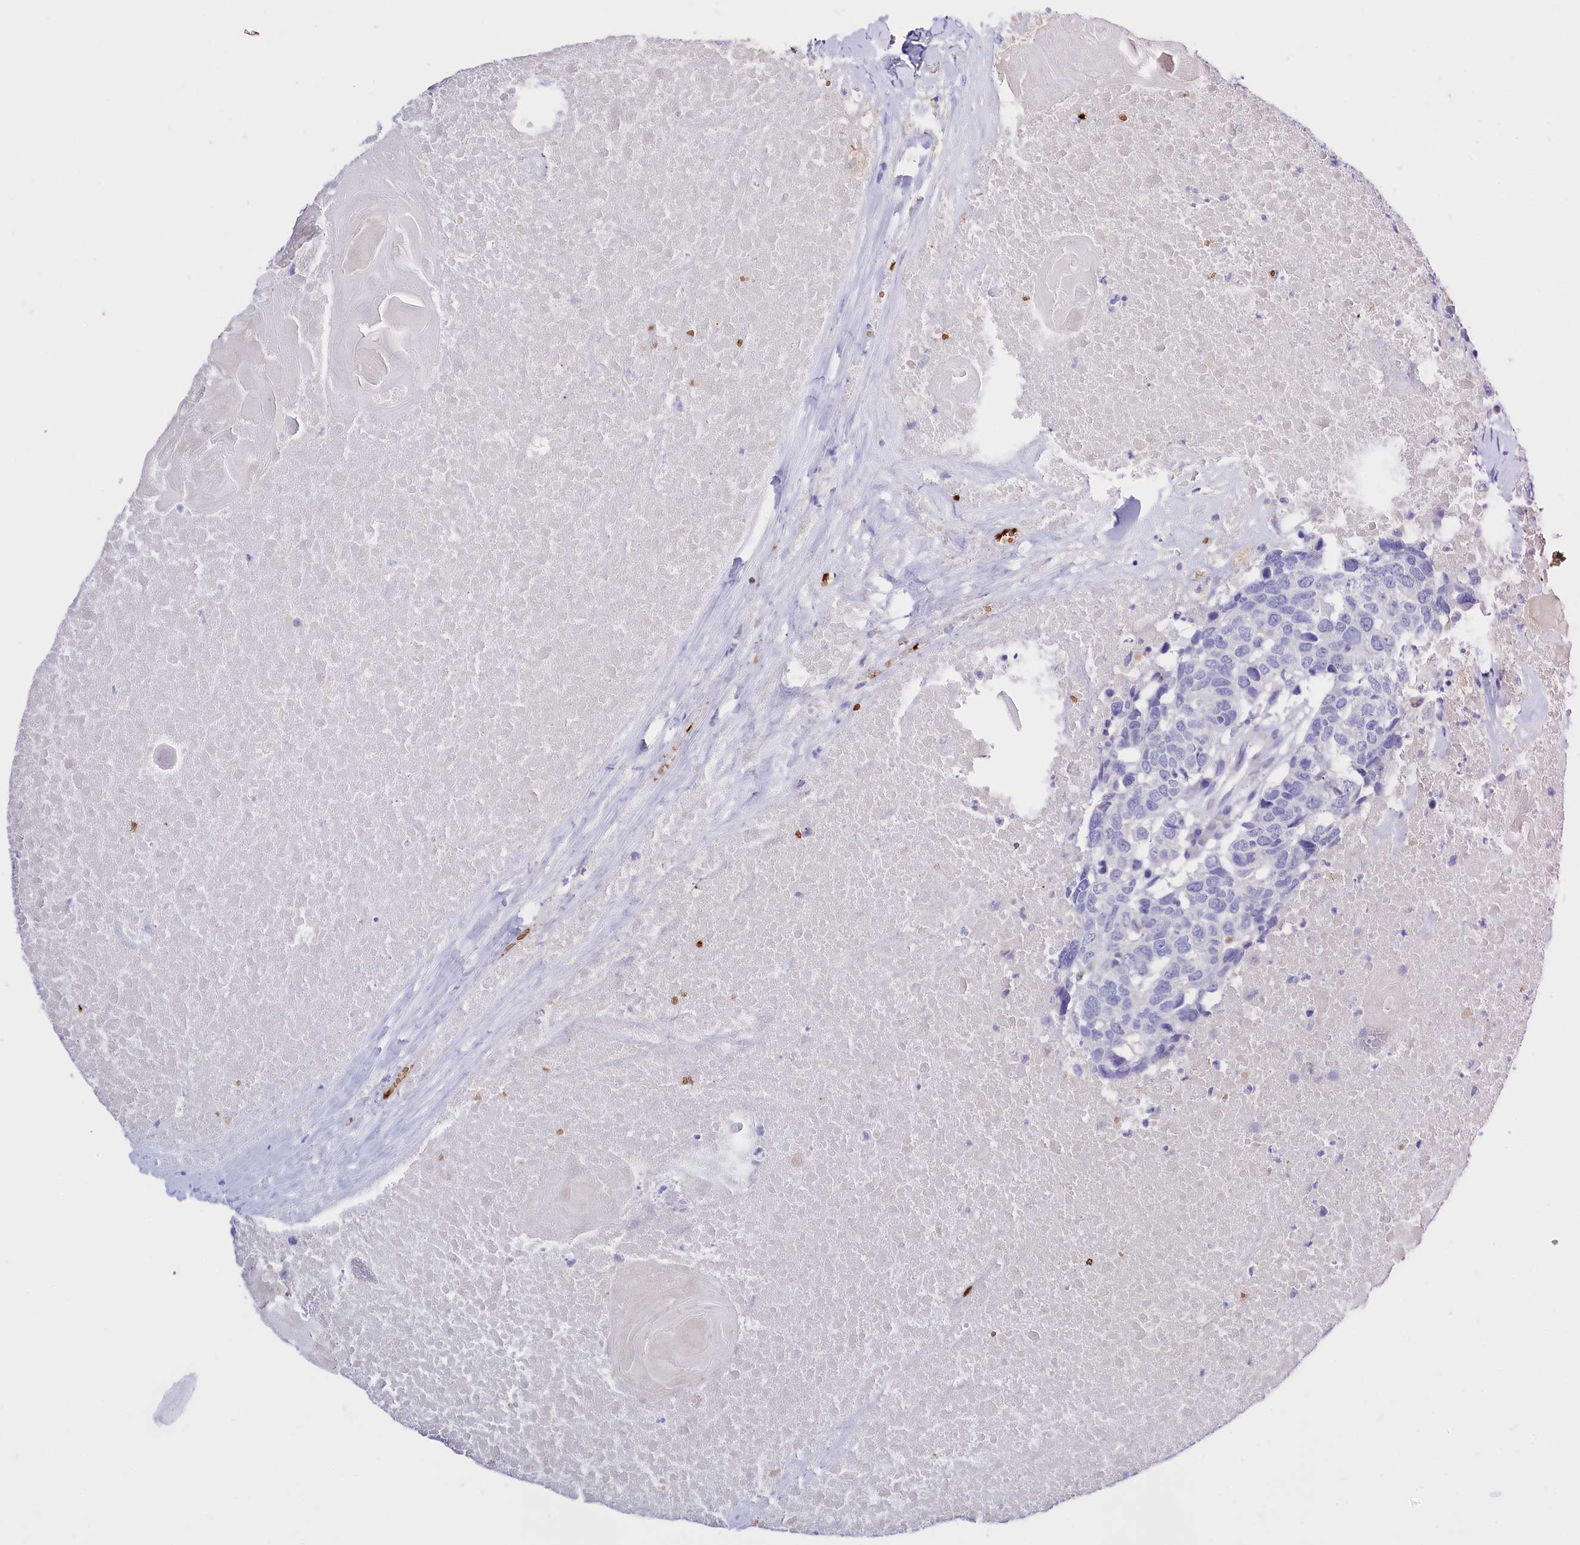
{"staining": {"intensity": "negative", "quantity": "none", "location": "none"}, "tissue": "head and neck cancer", "cell_type": "Tumor cells", "image_type": "cancer", "snomed": [{"axis": "morphology", "description": "Squamous cell carcinoma, NOS"}, {"axis": "topography", "description": "Head-Neck"}], "caption": "High magnification brightfield microscopy of squamous cell carcinoma (head and neck) stained with DAB (brown) and counterstained with hematoxylin (blue): tumor cells show no significant positivity. The staining is performed using DAB brown chromogen with nuclei counter-stained in using hematoxylin.", "gene": "RPUSD3", "patient": {"sex": "male", "age": 66}}